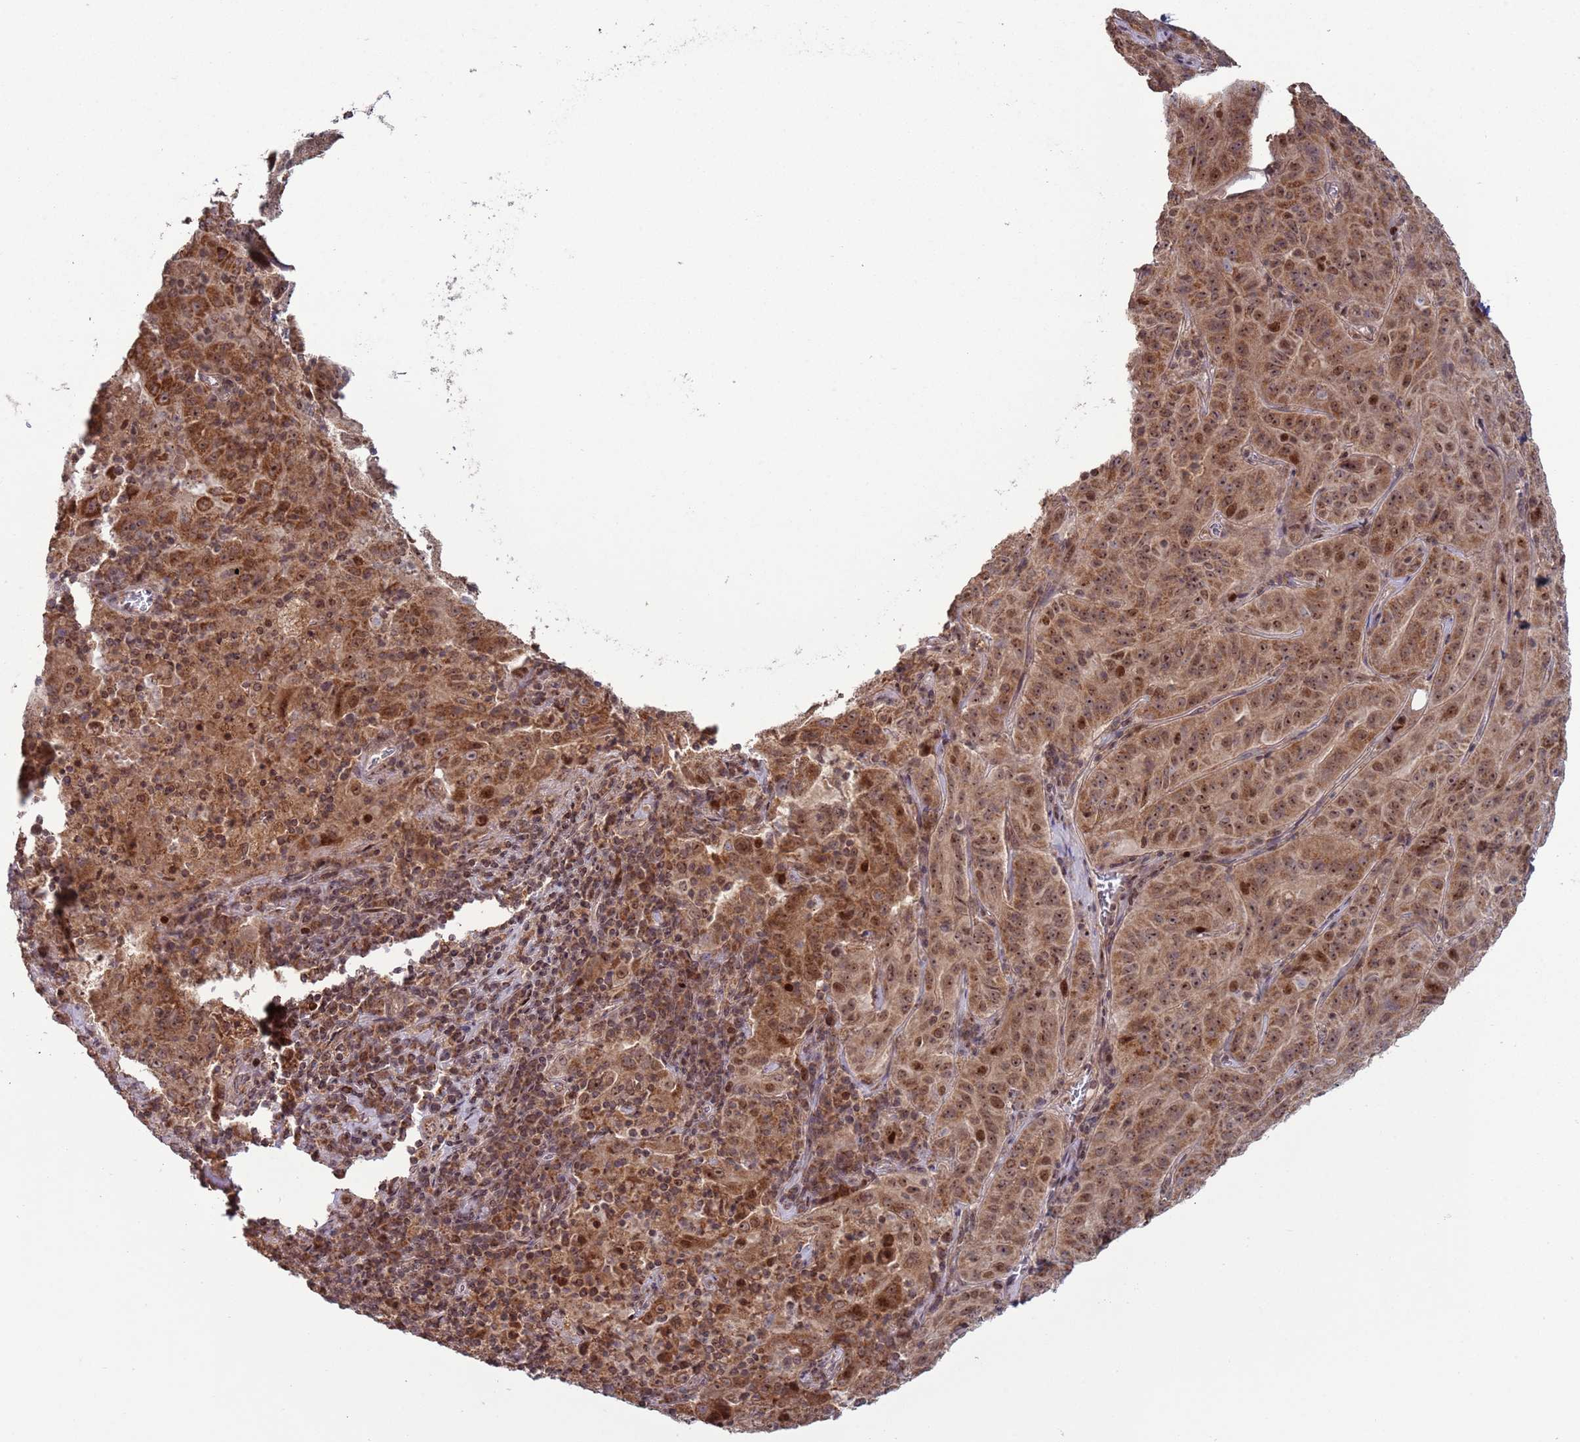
{"staining": {"intensity": "moderate", "quantity": ">75%", "location": "cytoplasmic/membranous,nuclear"}, "tissue": "pancreatic cancer", "cell_type": "Tumor cells", "image_type": "cancer", "snomed": [{"axis": "morphology", "description": "Adenocarcinoma, NOS"}, {"axis": "topography", "description": "Pancreas"}], "caption": "This micrograph displays adenocarcinoma (pancreatic) stained with immunohistochemistry to label a protein in brown. The cytoplasmic/membranous and nuclear of tumor cells show moderate positivity for the protein. Nuclei are counter-stained blue.", "gene": "RCOR2", "patient": {"sex": "male", "age": 63}}